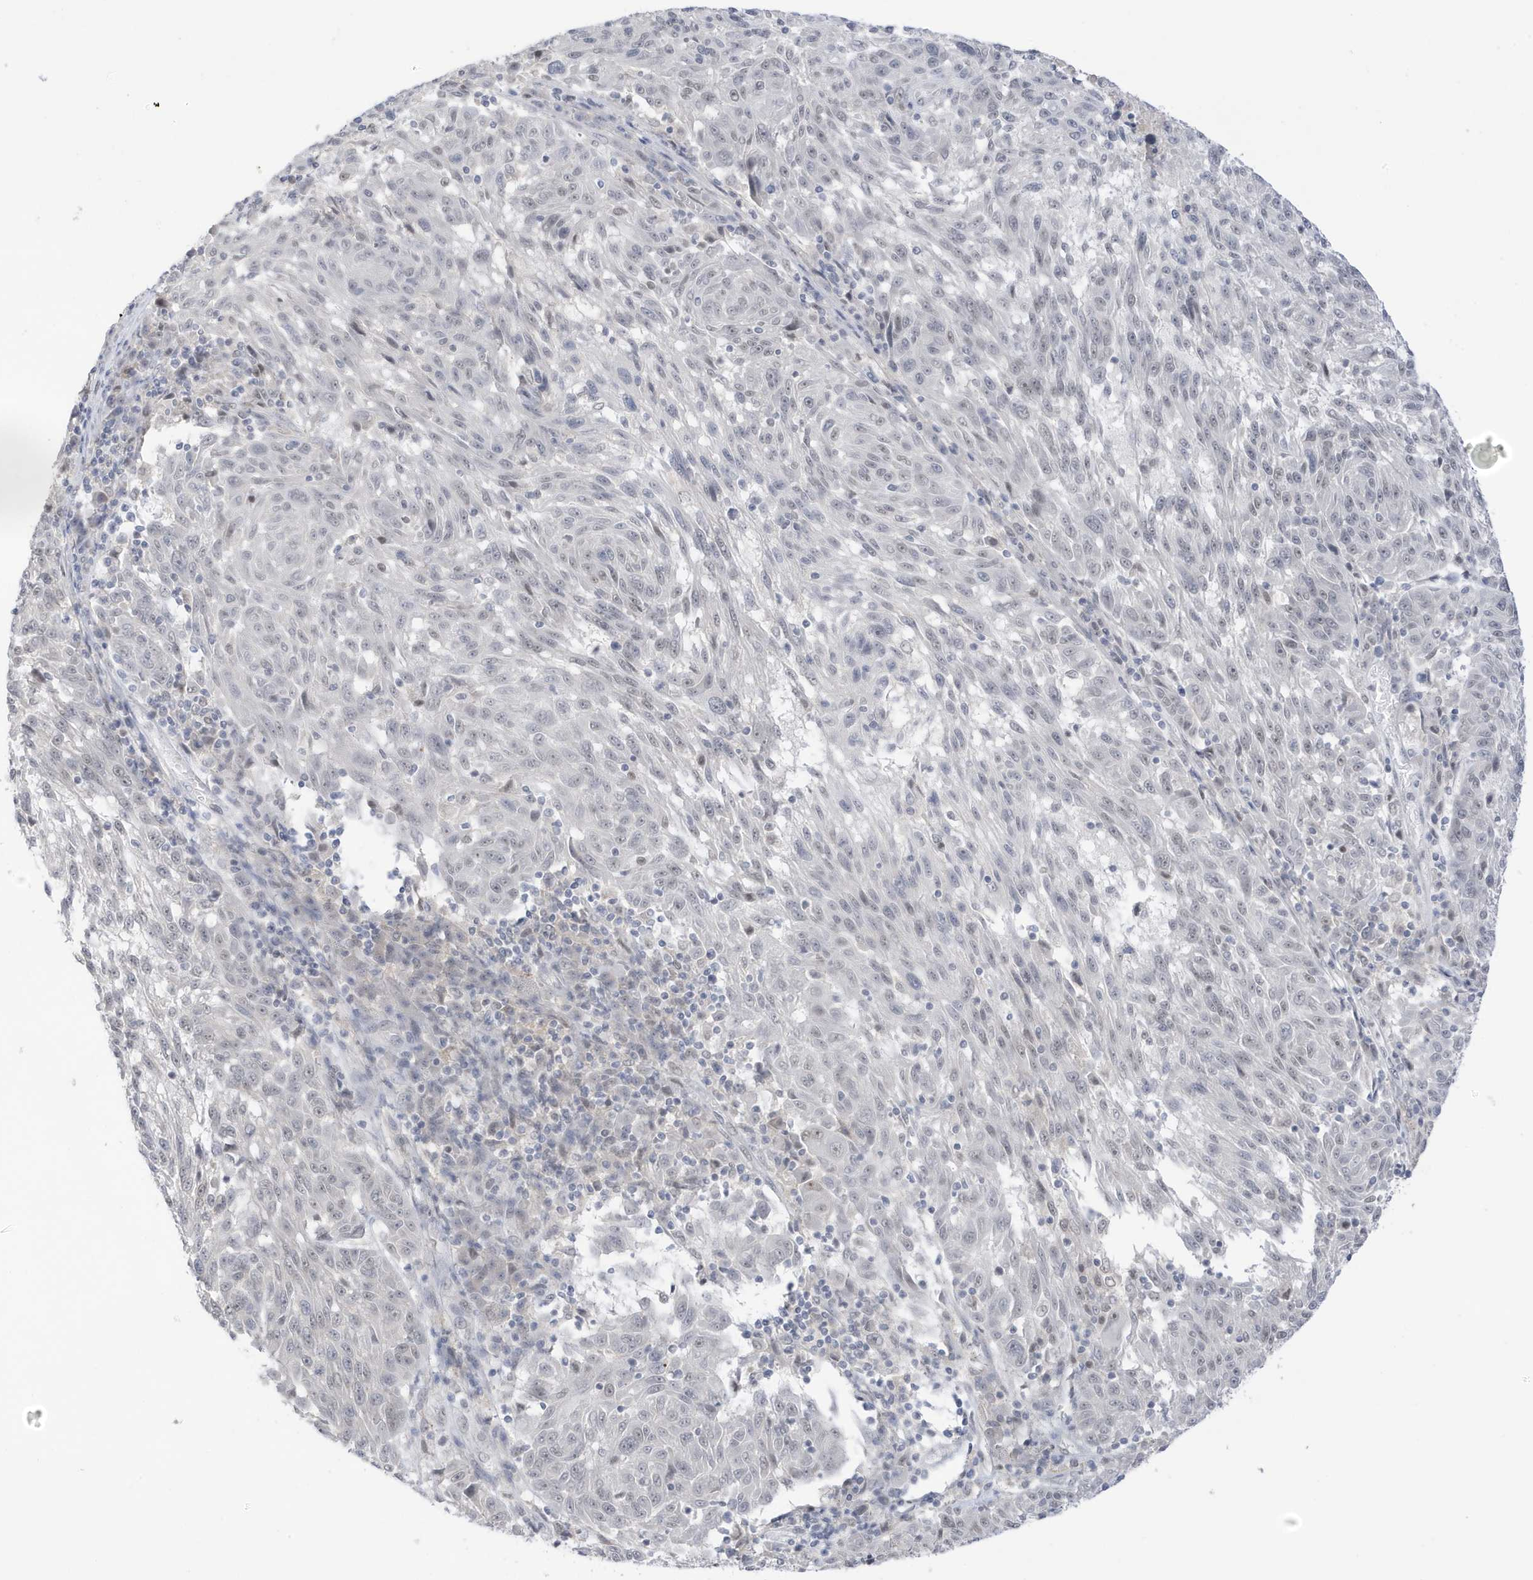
{"staining": {"intensity": "negative", "quantity": "none", "location": "none"}, "tissue": "melanoma", "cell_type": "Tumor cells", "image_type": "cancer", "snomed": [{"axis": "morphology", "description": "Malignant melanoma, NOS"}, {"axis": "topography", "description": "Skin"}], "caption": "High power microscopy micrograph of an IHC image of melanoma, revealing no significant positivity in tumor cells.", "gene": "MSL3", "patient": {"sex": "male", "age": 53}}